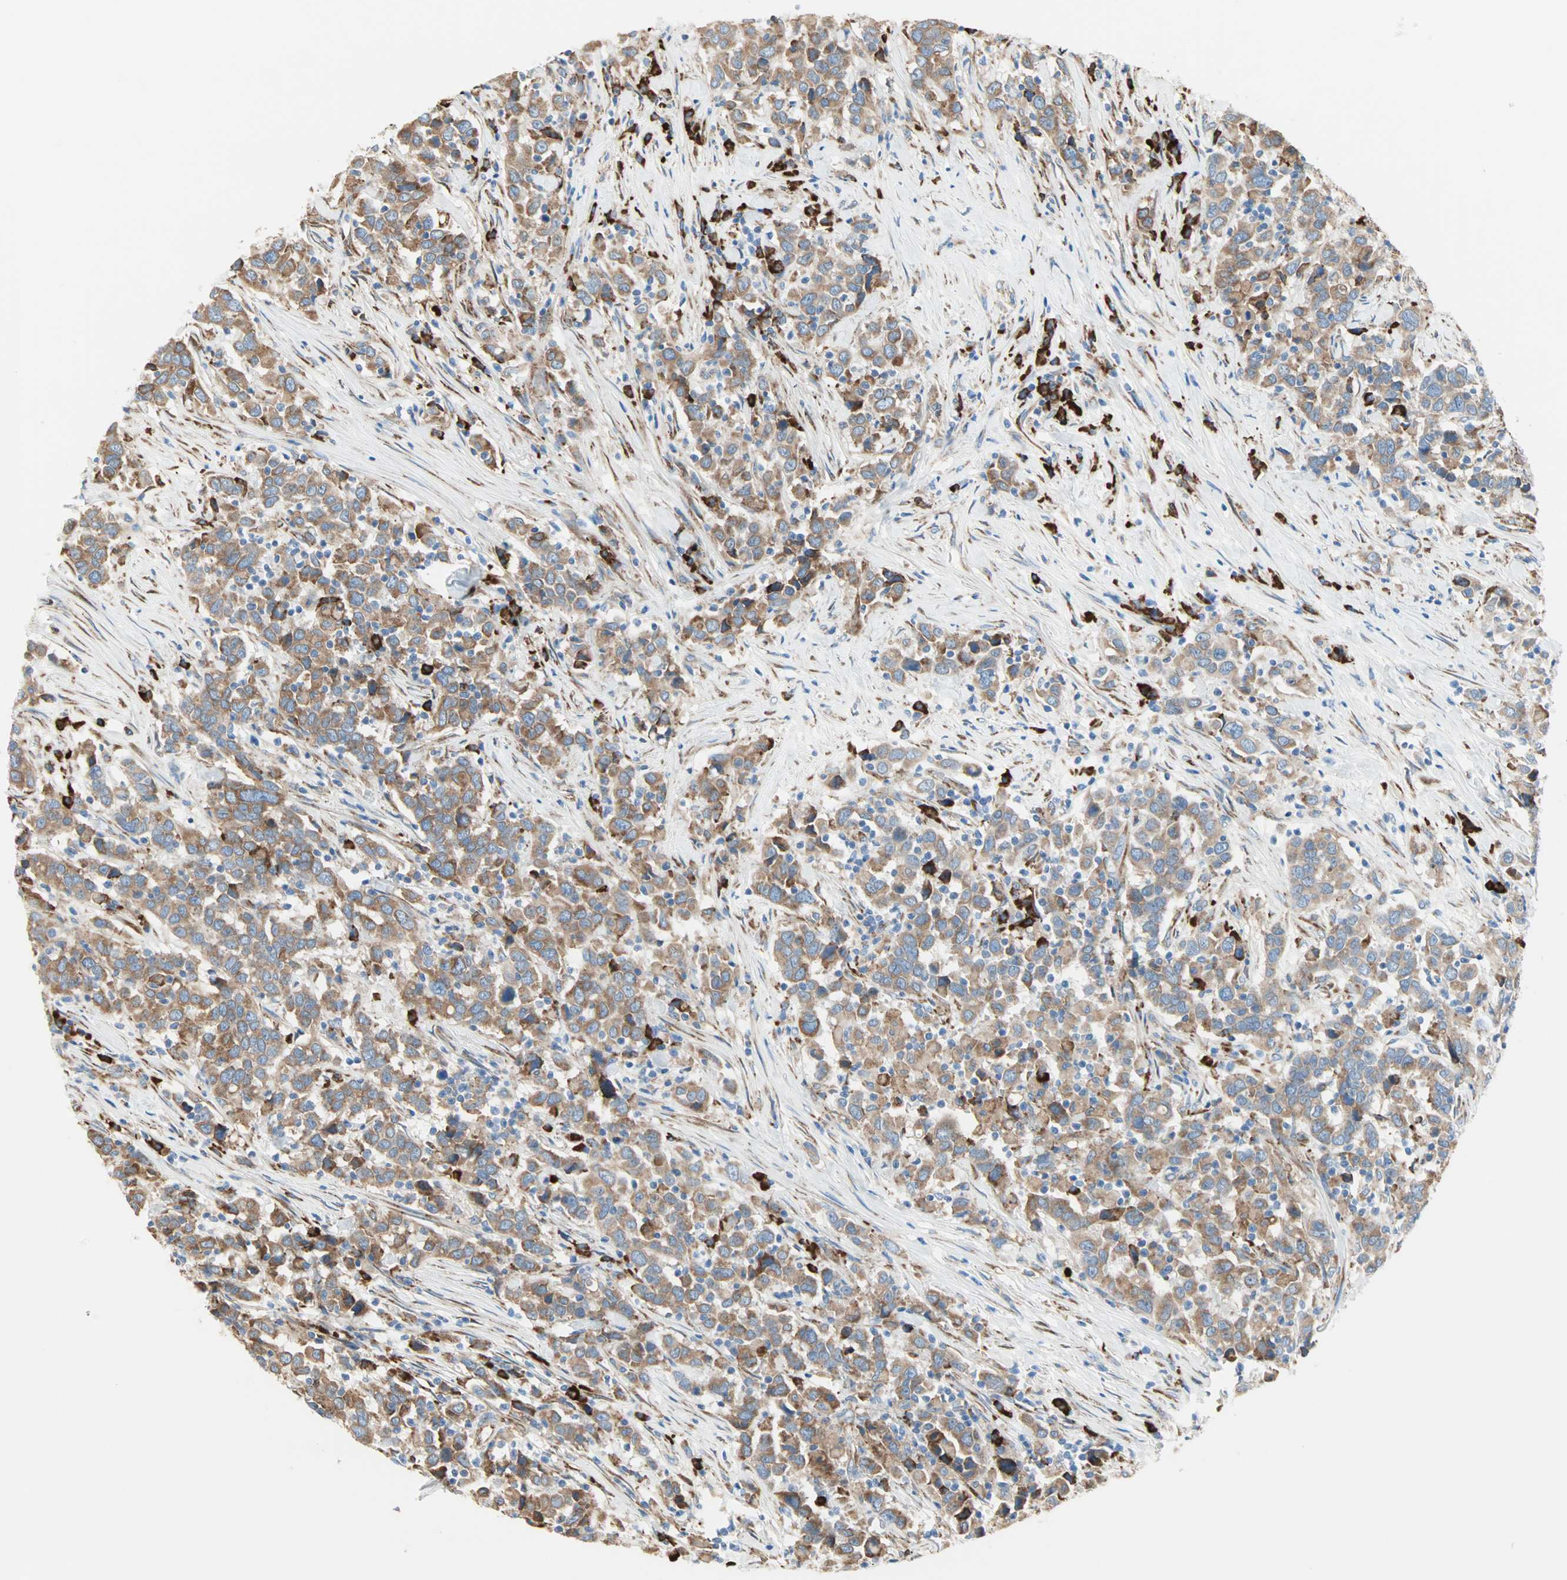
{"staining": {"intensity": "moderate", "quantity": ">75%", "location": "cytoplasmic/membranous"}, "tissue": "urothelial cancer", "cell_type": "Tumor cells", "image_type": "cancer", "snomed": [{"axis": "morphology", "description": "Urothelial carcinoma, High grade"}, {"axis": "topography", "description": "Urinary bladder"}], "caption": "Immunohistochemical staining of human urothelial cancer shows medium levels of moderate cytoplasmic/membranous protein expression in approximately >75% of tumor cells.", "gene": "PLCXD1", "patient": {"sex": "male", "age": 61}}